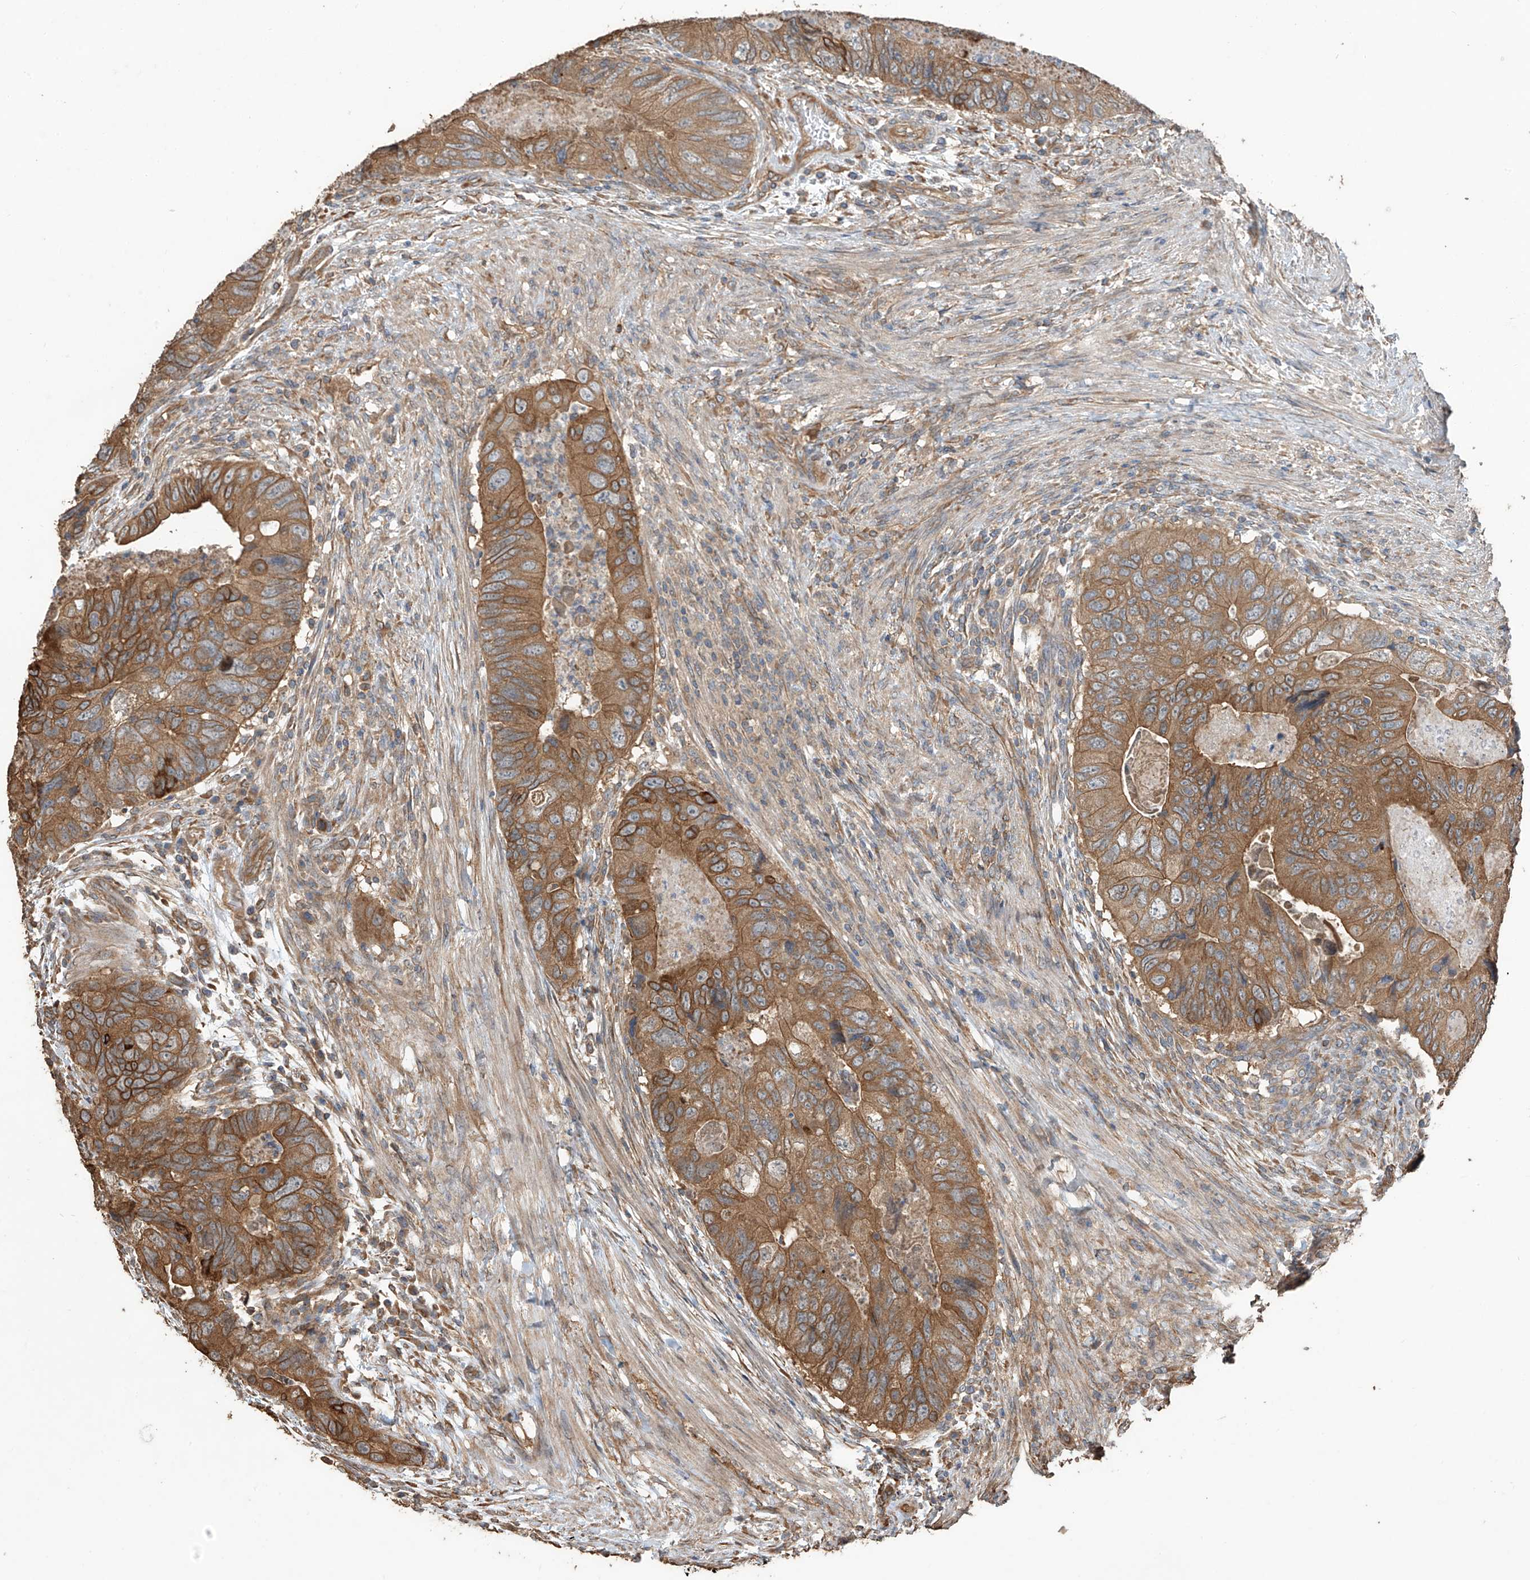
{"staining": {"intensity": "moderate", "quantity": ">75%", "location": "cytoplasmic/membranous"}, "tissue": "colorectal cancer", "cell_type": "Tumor cells", "image_type": "cancer", "snomed": [{"axis": "morphology", "description": "Adenocarcinoma, NOS"}, {"axis": "topography", "description": "Rectum"}], "caption": "IHC of human colorectal cancer (adenocarcinoma) exhibits medium levels of moderate cytoplasmic/membranous positivity in approximately >75% of tumor cells.", "gene": "AGBL5", "patient": {"sex": "male", "age": 63}}